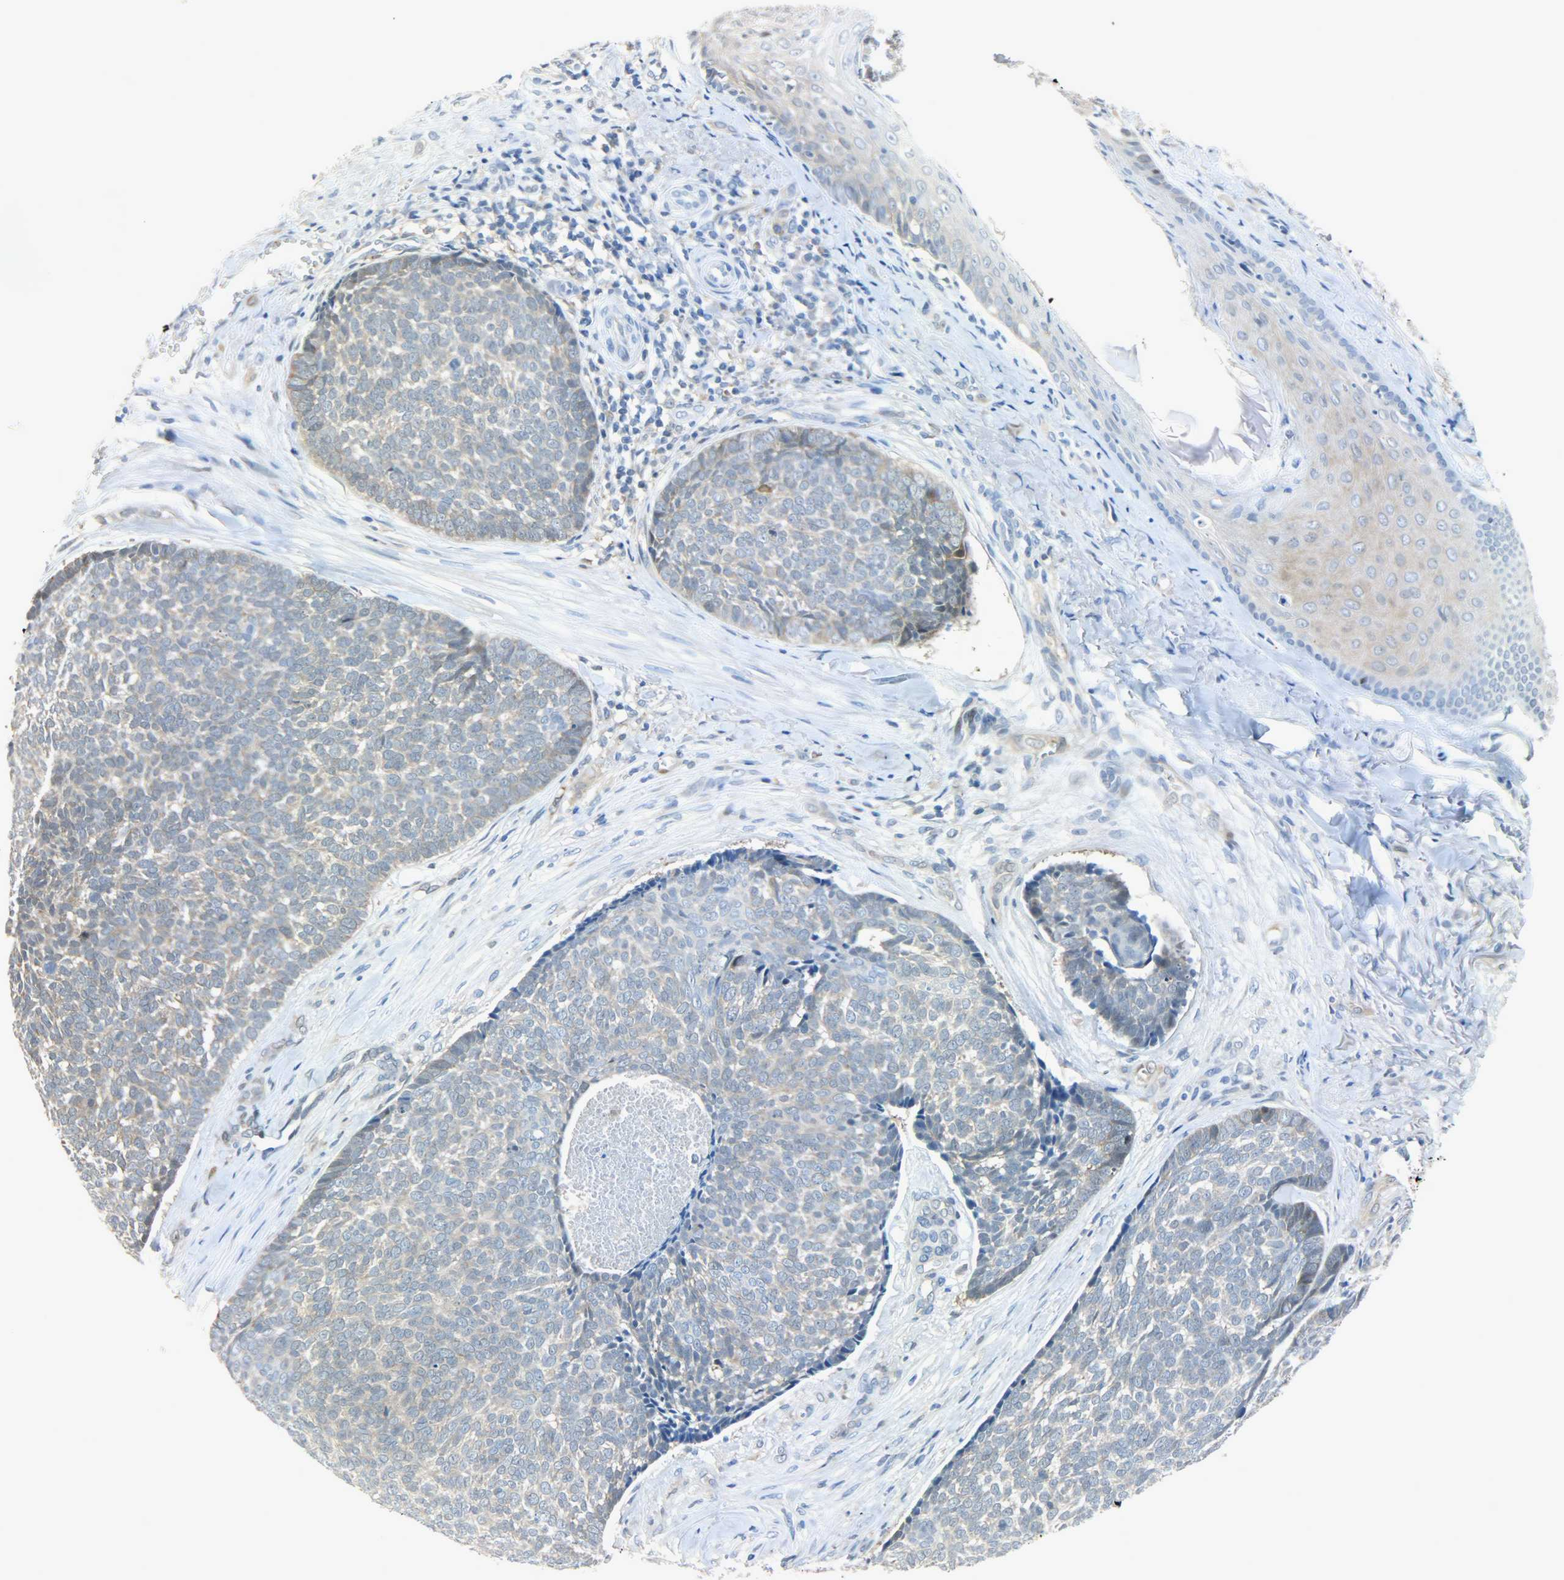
{"staining": {"intensity": "weak", "quantity": "25%-75%", "location": "cytoplasmic/membranous"}, "tissue": "skin cancer", "cell_type": "Tumor cells", "image_type": "cancer", "snomed": [{"axis": "morphology", "description": "Basal cell carcinoma"}, {"axis": "topography", "description": "Skin"}], "caption": "Weak cytoplasmic/membranous positivity for a protein is seen in approximately 25%-75% of tumor cells of skin basal cell carcinoma using IHC.", "gene": "EIF4EBP1", "patient": {"sex": "male", "age": 84}}